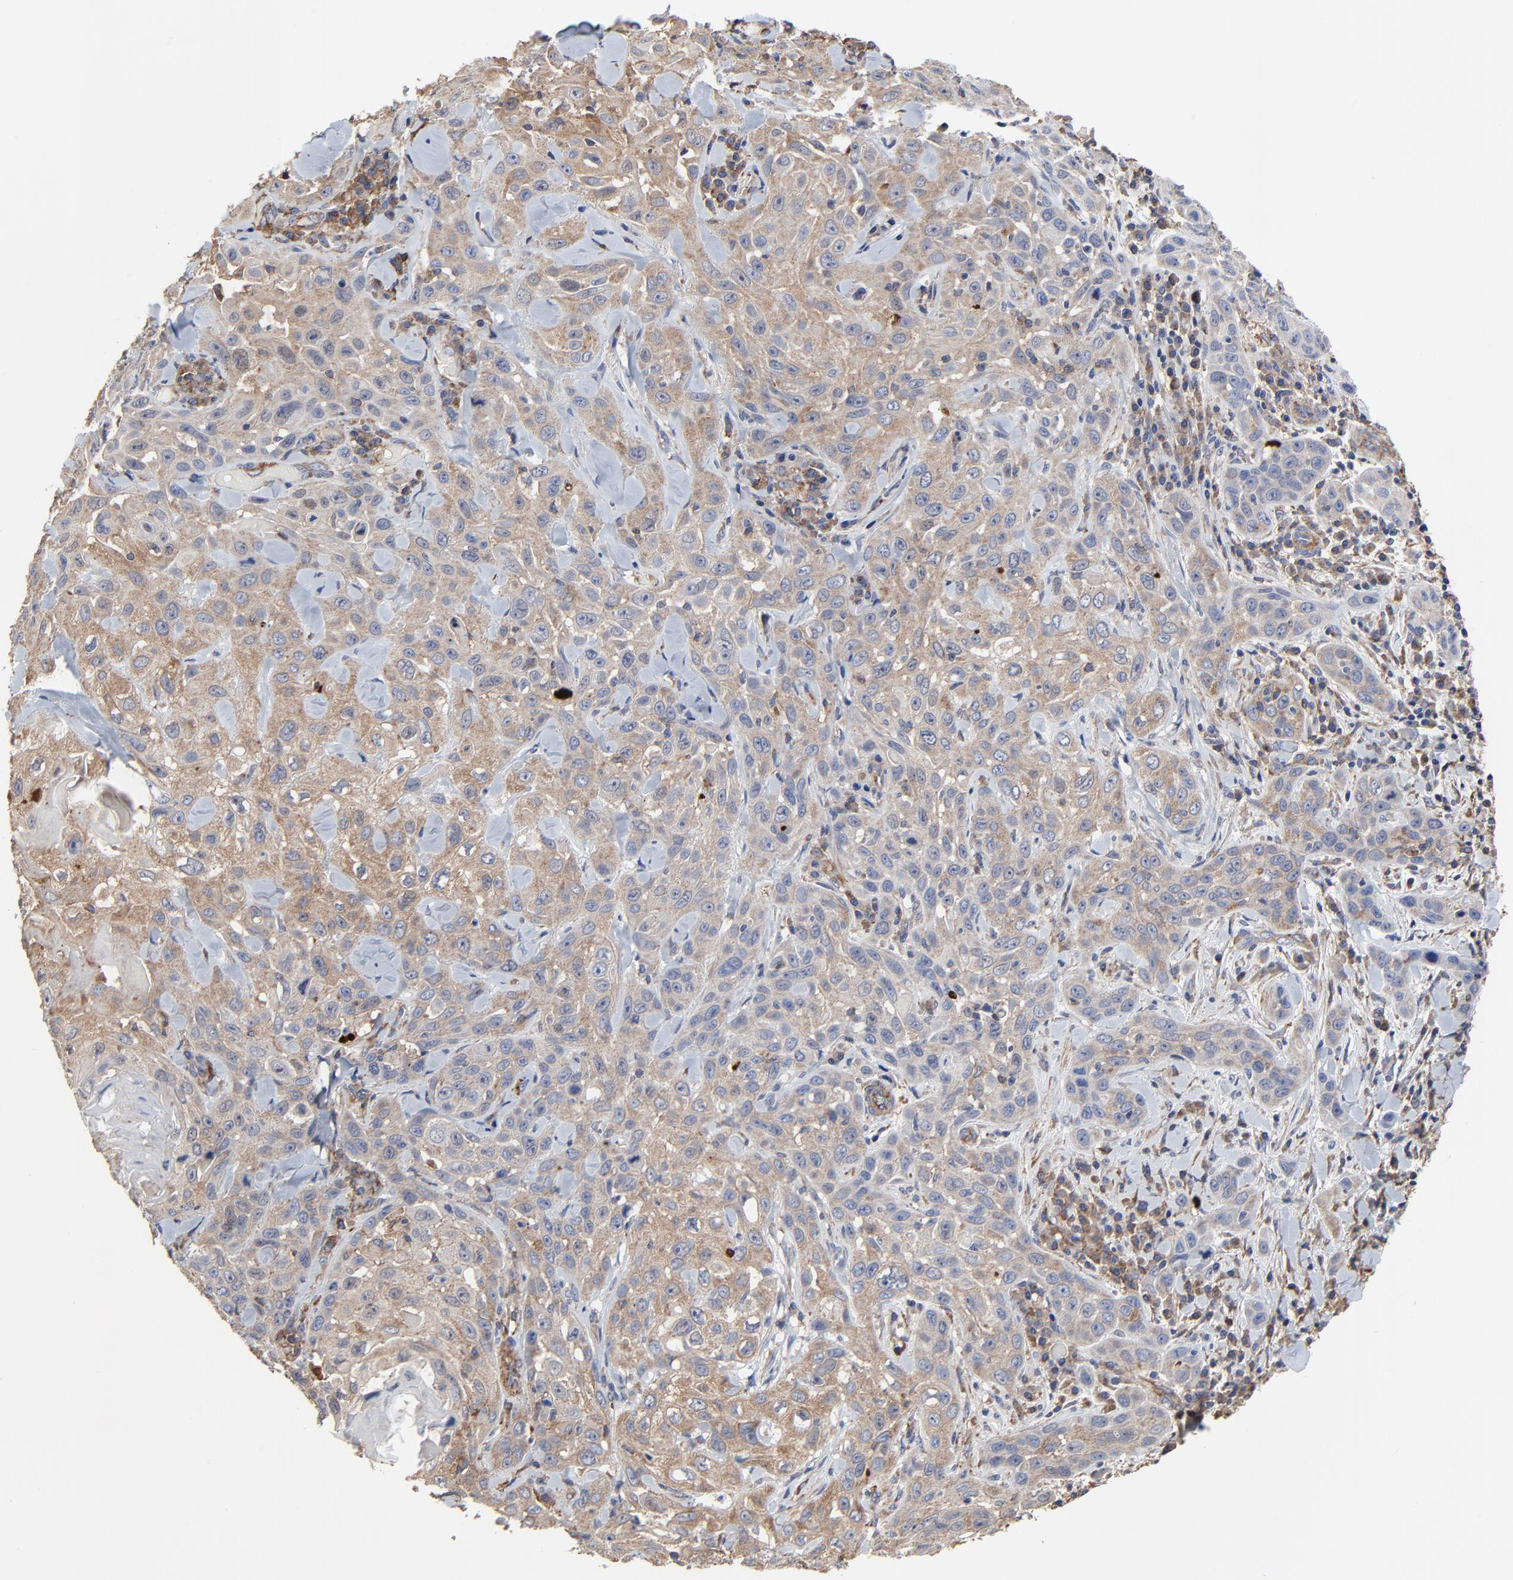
{"staining": {"intensity": "moderate", "quantity": ">75%", "location": "cytoplasmic/membranous,nuclear"}, "tissue": "skin cancer", "cell_type": "Tumor cells", "image_type": "cancer", "snomed": [{"axis": "morphology", "description": "Squamous cell carcinoma, NOS"}, {"axis": "topography", "description": "Skin"}], "caption": "IHC (DAB) staining of skin cancer demonstrates moderate cytoplasmic/membranous and nuclear protein expression in about >75% of tumor cells.", "gene": "NXF3", "patient": {"sex": "male", "age": 84}}